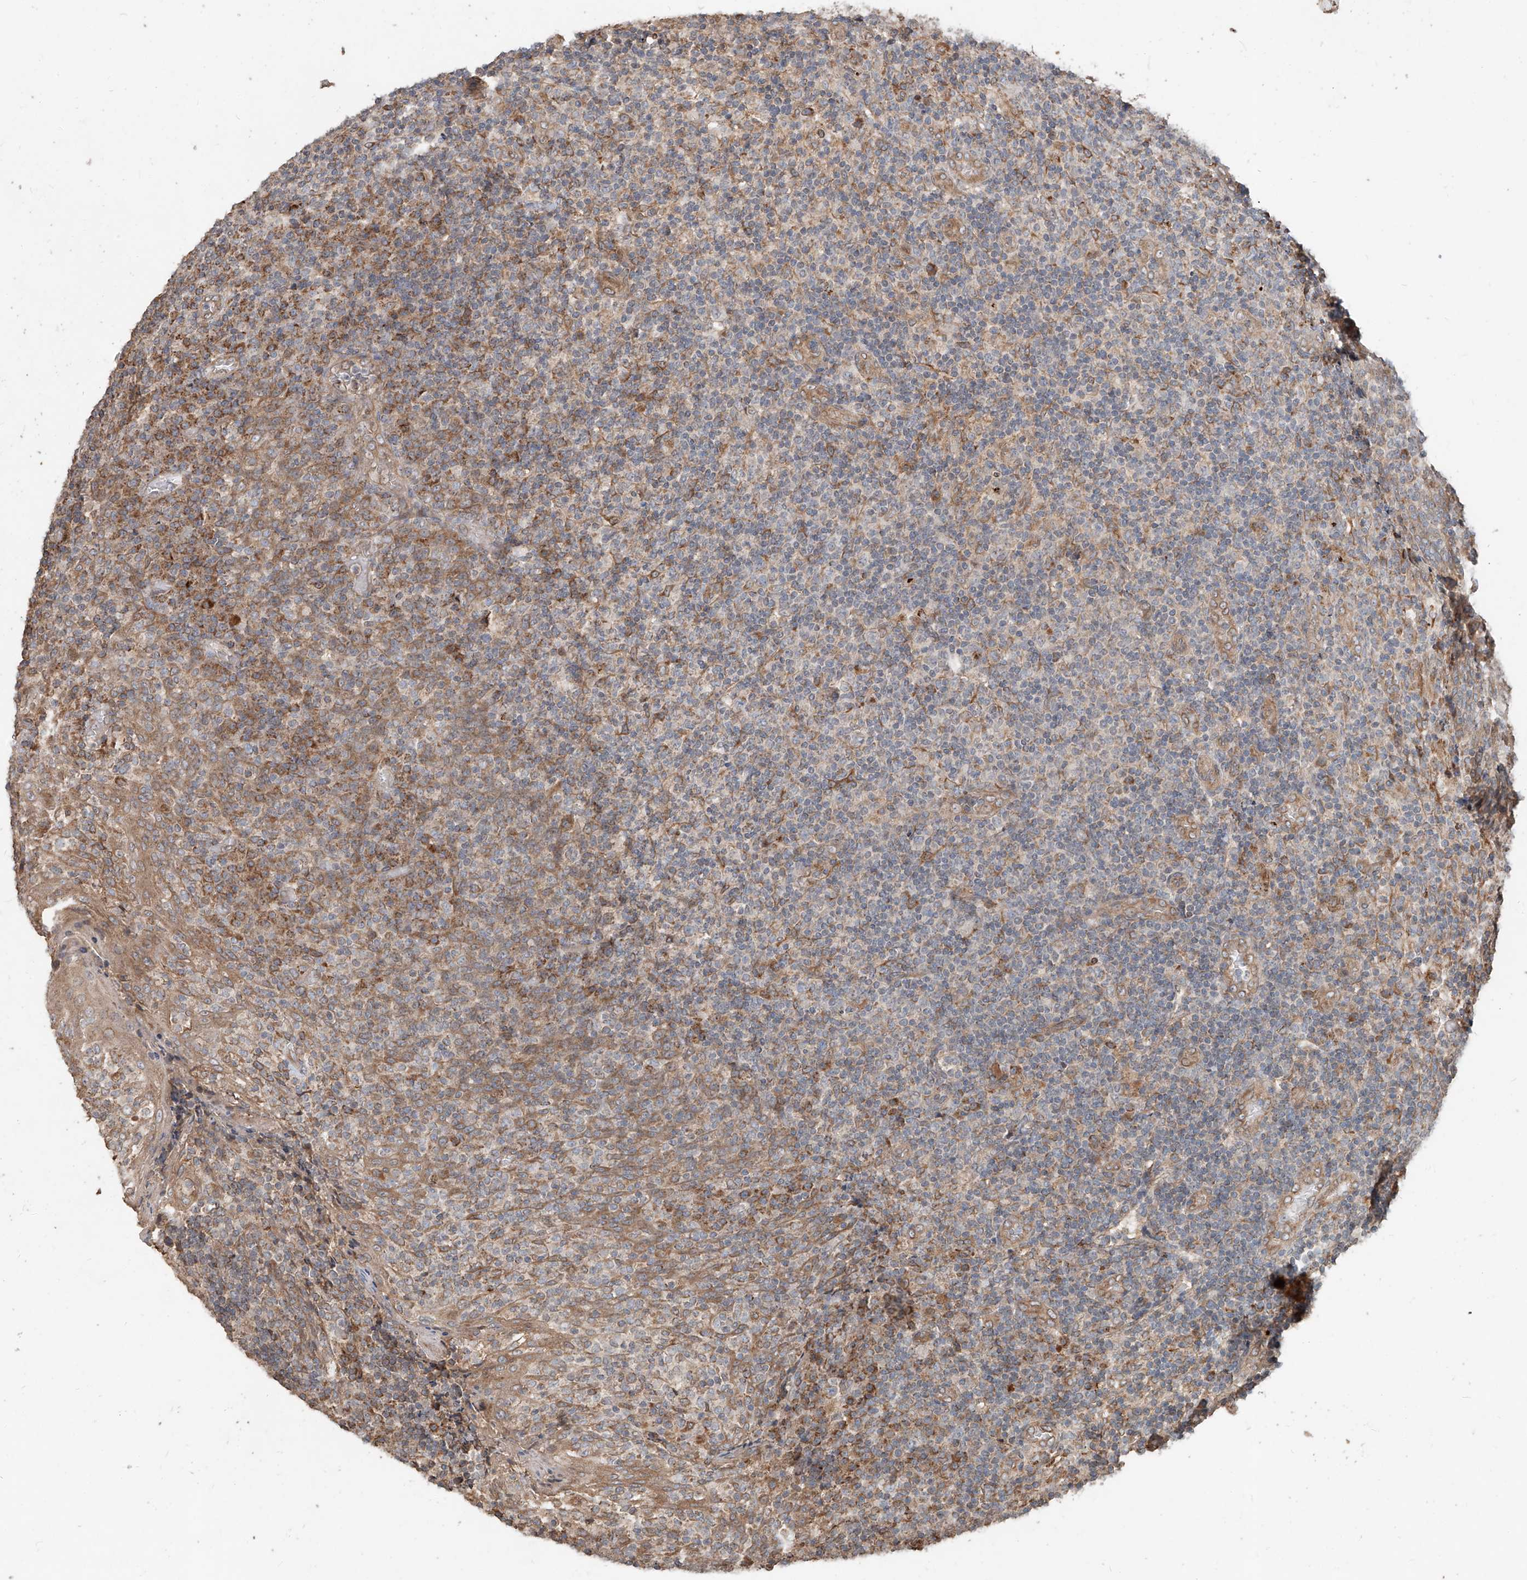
{"staining": {"intensity": "moderate", "quantity": "25%-75%", "location": "cytoplasmic/membranous"}, "tissue": "tonsil", "cell_type": "Germinal center cells", "image_type": "normal", "snomed": [{"axis": "morphology", "description": "Normal tissue, NOS"}, {"axis": "topography", "description": "Tonsil"}], "caption": "The histopathology image shows staining of unremarkable tonsil, revealing moderate cytoplasmic/membranous protein positivity (brown color) within germinal center cells. (IHC, brightfield microscopy, high magnification).", "gene": "STX19", "patient": {"sex": "female", "age": 19}}